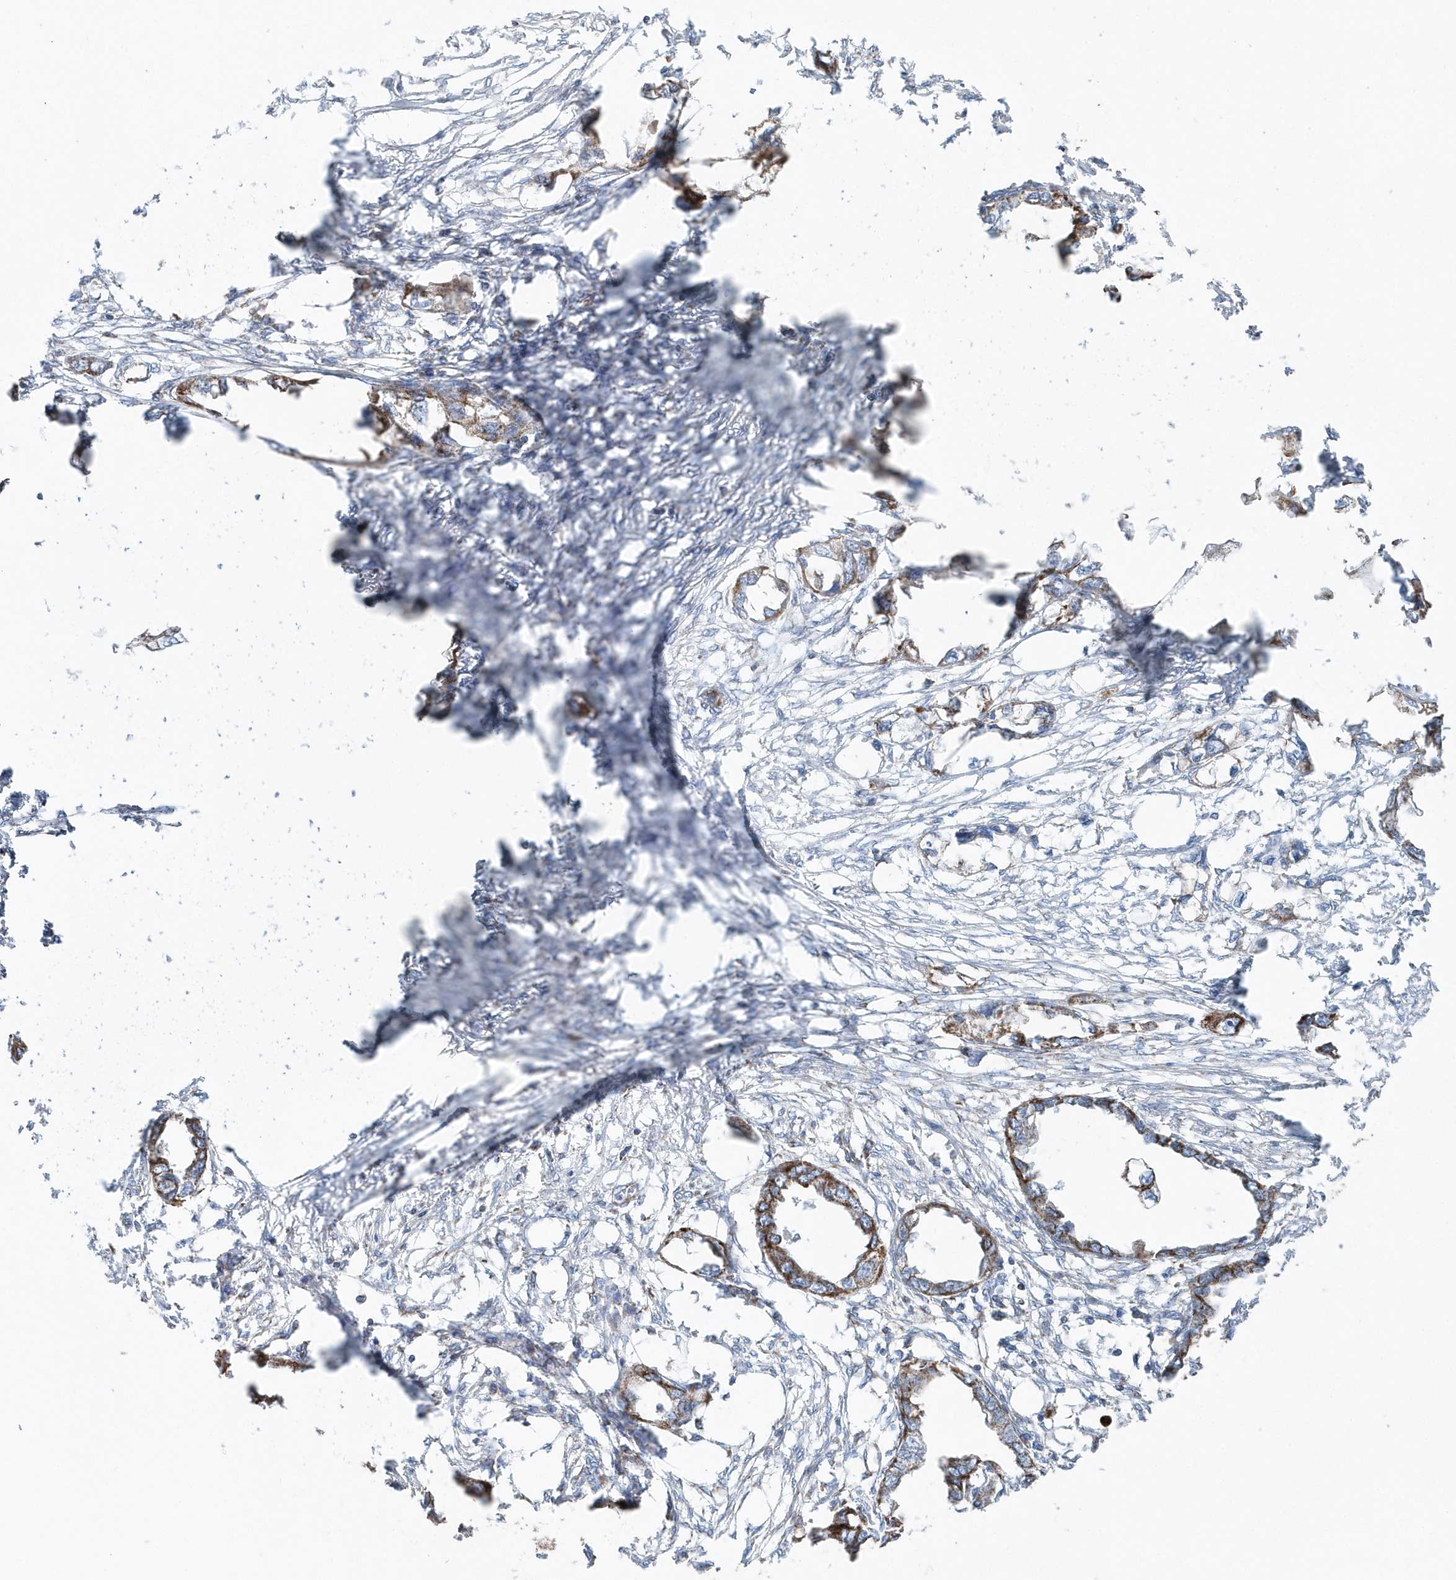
{"staining": {"intensity": "moderate", "quantity": ">75%", "location": "cytoplasmic/membranous"}, "tissue": "endometrial cancer", "cell_type": "Tumor cells", "image_type": "cancer", "snomed": [{"axis": "morphology", "description": "Adenocarcinoma, NOS"}, {"axis": "morphology", "description": "Adenocarcinoma, metastatic, NOS"}, {"axis": "topography", "description": "Adipose tissue"}, {"axis": "topography", "description": "Endometrium"}], "caption": "Human endometrial cancer (metastatic adenocarcinoma) stained for a protein (brown) demonstrates moderate cytoplasmic/membranous positive expression in about >75% of tumor cells.", "gene": "TMCO6", "patient": {"sex": "female", "age": 67}}